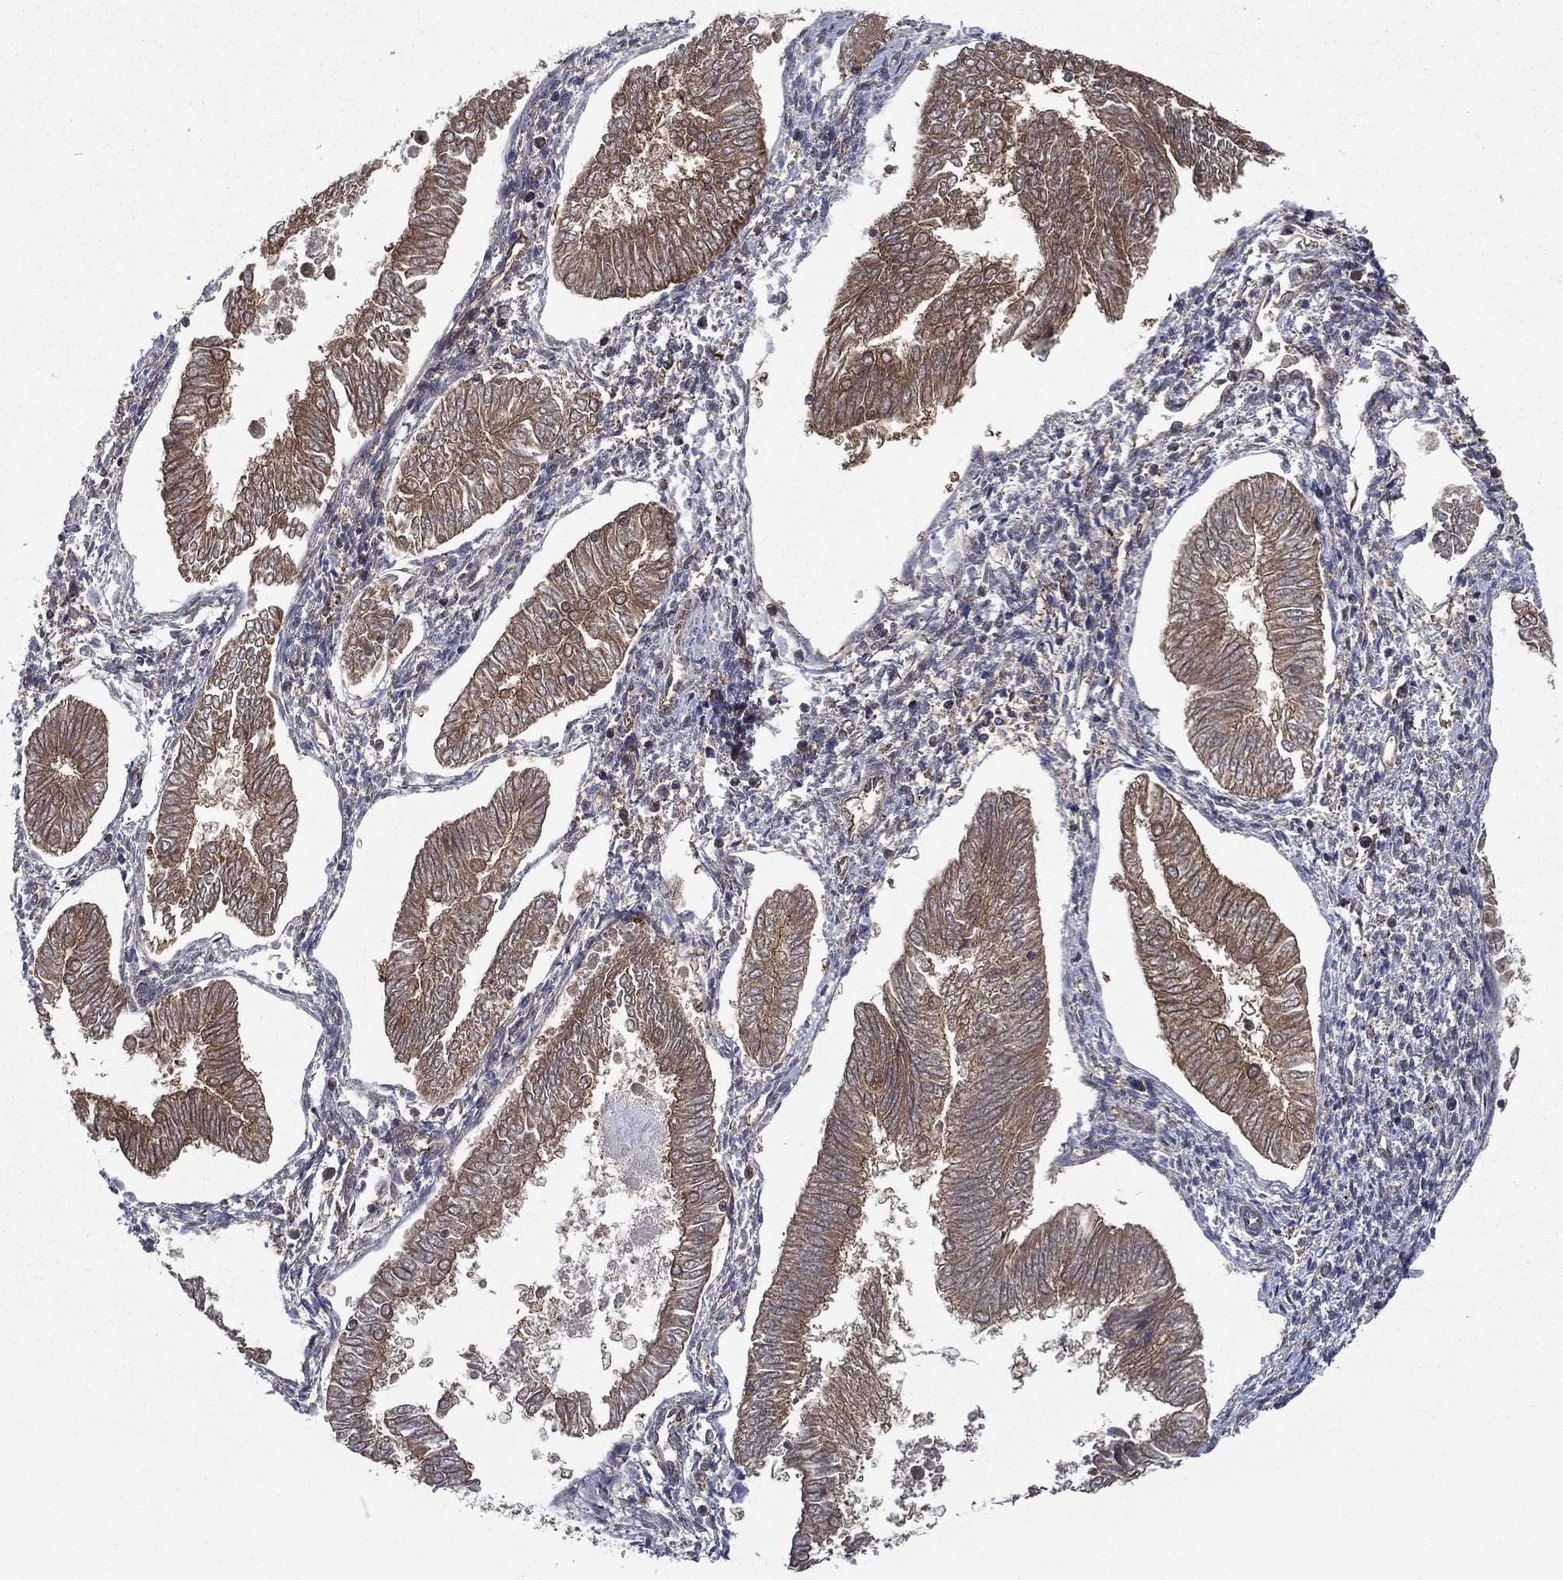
{"staining": {"intensity": "moderate", "quantity": ">75%", "location": "cytoplasmic/membranous"}, "tissue": "endometrial cancer", "cell_type": "Tumor cells", "image_type": "cancer", "snomed": [{"axis": "morphology", "description": "Adenocarcinoma, NOS"}, {"axis": "topography", "description": "Endometrium"}], "caption": "Immunohistochemical staining of endometrial adenocarcinoma demonstrates moderate cytoplasmic/membranous protein expression in approximately >75% of tumor cells.", "gene": "SMPD3", "patient": {"sex": "female", "age": 53}}